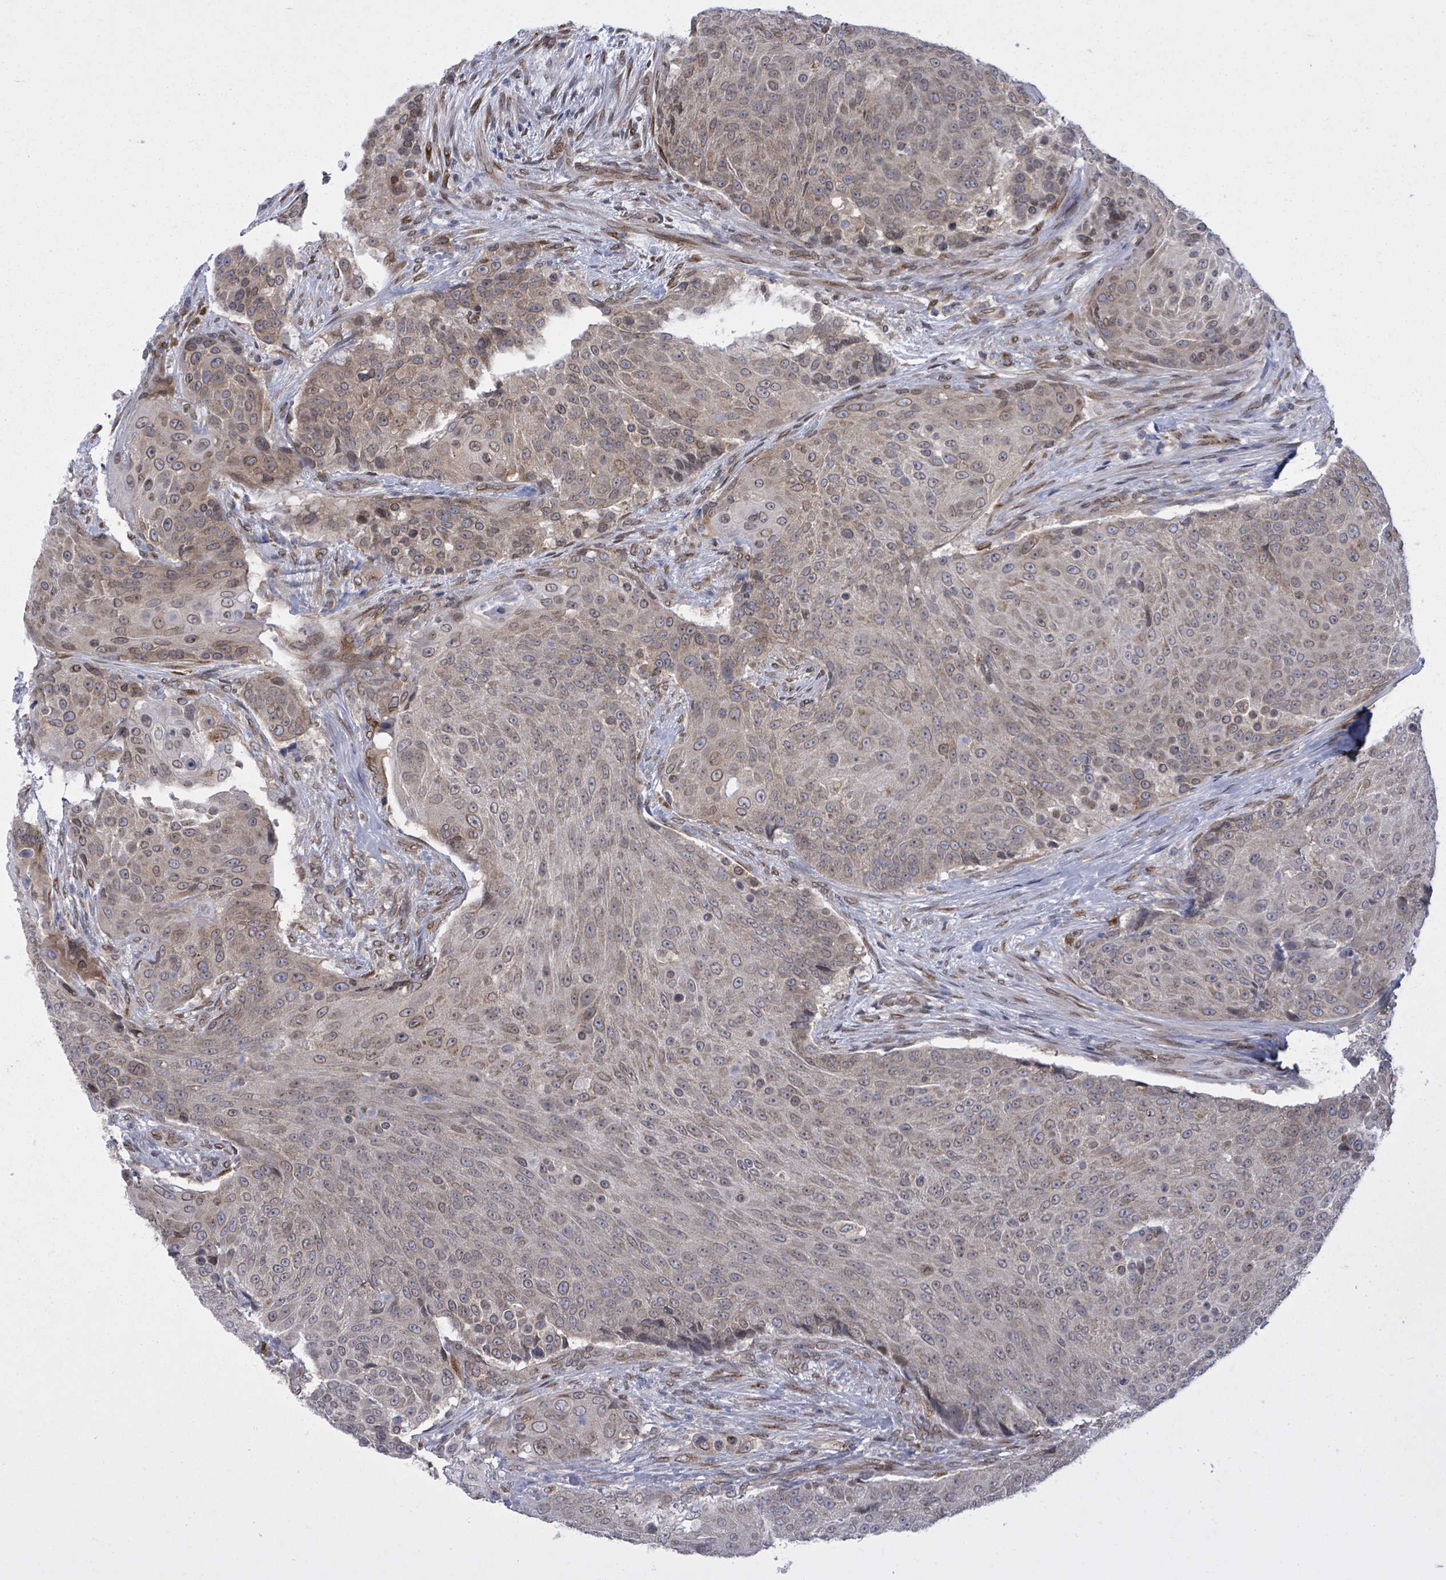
{"staining": {"intensity": "weak", "quantity": ">75%", "location": "cytoplasmic/membranous,nuclear"}, "tissue": "urothelial cancer", "cell_type": "Tumor cells", "image_type": "cancer", "snomed": [{"axis": "morphology", "description": "Urothelial carcinoma, High grade"}, {"axis": "topography", "description": "Urinary bladder"}], "caption": "Brown immunohistochemical staining in human urothelial cancer demonstrates weak cytoplasmic/membranous and nuclear positivity in about >75% of tumor cells.", "gene": "ARFGAP1", "patient": {"sex": "female", "age": 63}}